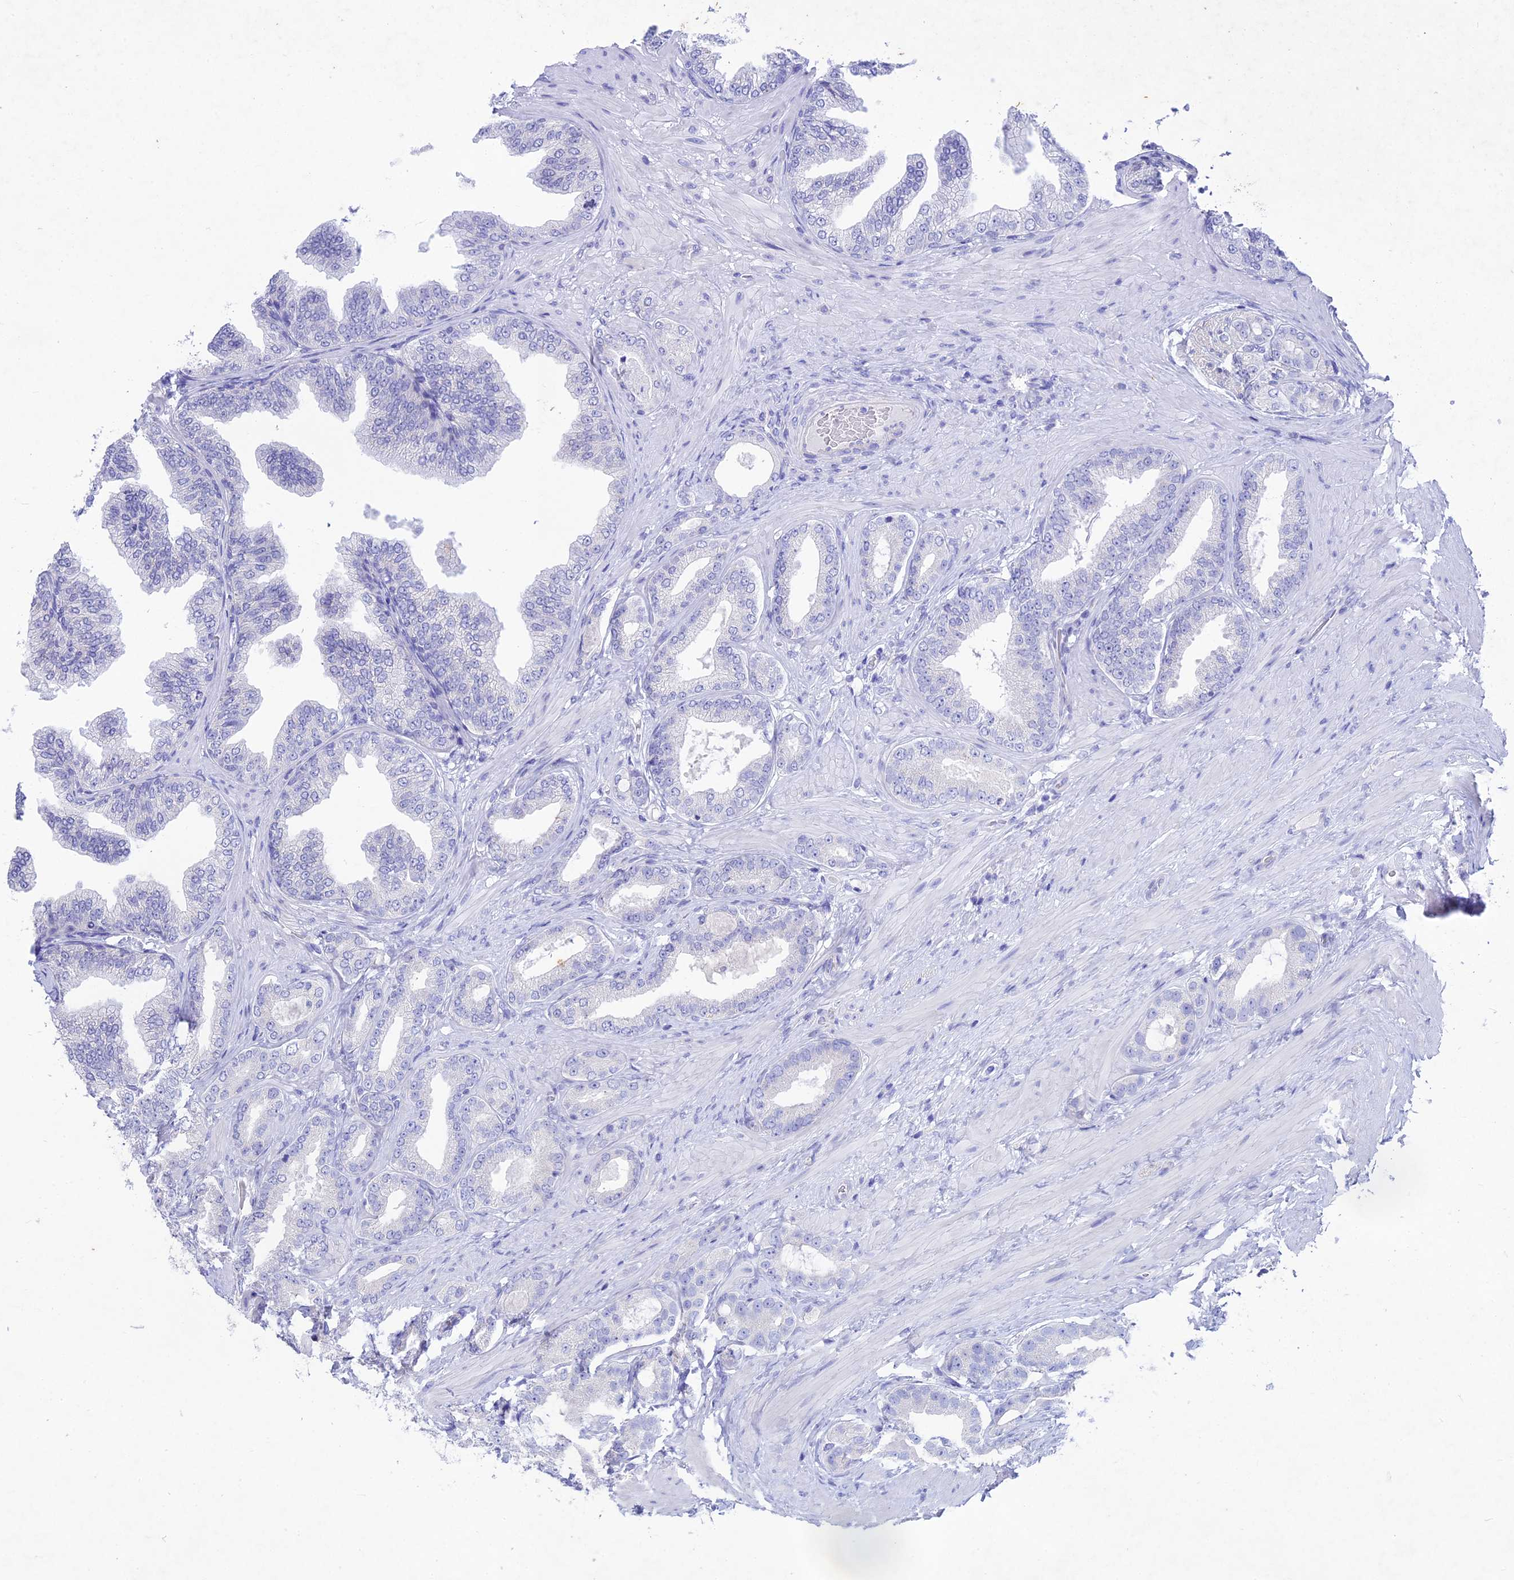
{"staining": {"intensity": "negative", "quantity": "none", "location": "none"}, "tissue": "prostate cancer", "cell_type": "Tumor cells", "image_type": "cancer", "snomed": [{"axis": "morphology", "description": "Adenocarcinoma, Low grade"}, {"axis": "topography", "description": "Prostate"}], "caption": "IHC of human prostate cancer (low-grade adenocarcinoma) exhibits no expression in tumor cells. (IHC, brightfield microscopy, high magnification).", "gene": "BTBD19", "patient": {"sex": "male", "age": 63}}